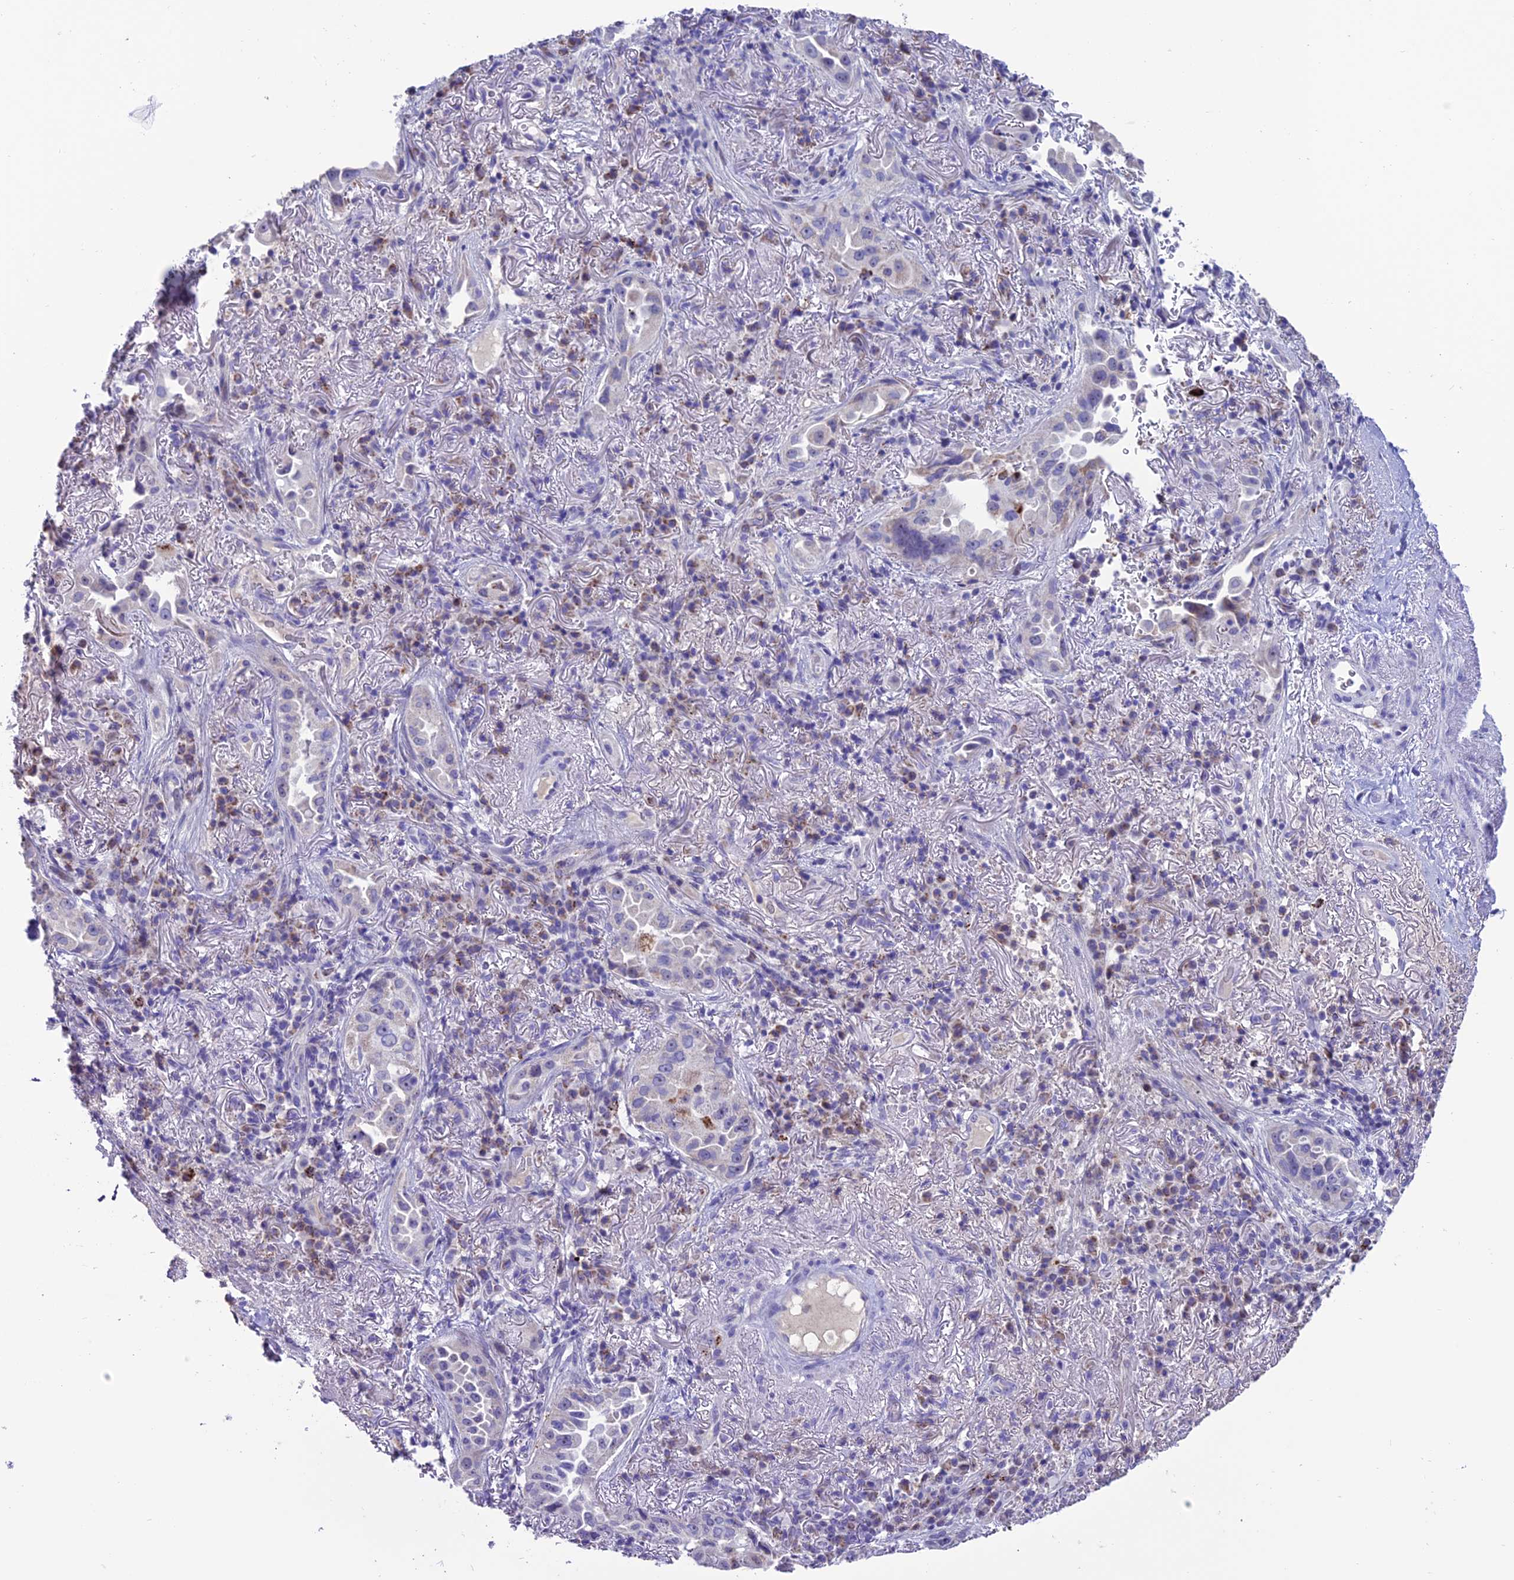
{"staining": {"intensity": "negative", "quantity": "none", "location": "none"}, "tissue": "lung cancer", "cell_type": "Tumor cells", "image_type": "cancer", "snomed": [{"axis": "morphology", "description": "Adenocarcinoma, NOS"}, {"axis": "topography", "description": "Lung"}], "caption": "DAB (3,3'-diaminobenzidine) immunohistochemical staining of lung adenocarcinoma demonstrates no significant staining in tumor cells.", "gene": "SLC10A1", "patient": {"sex": "female", "age": 69}}